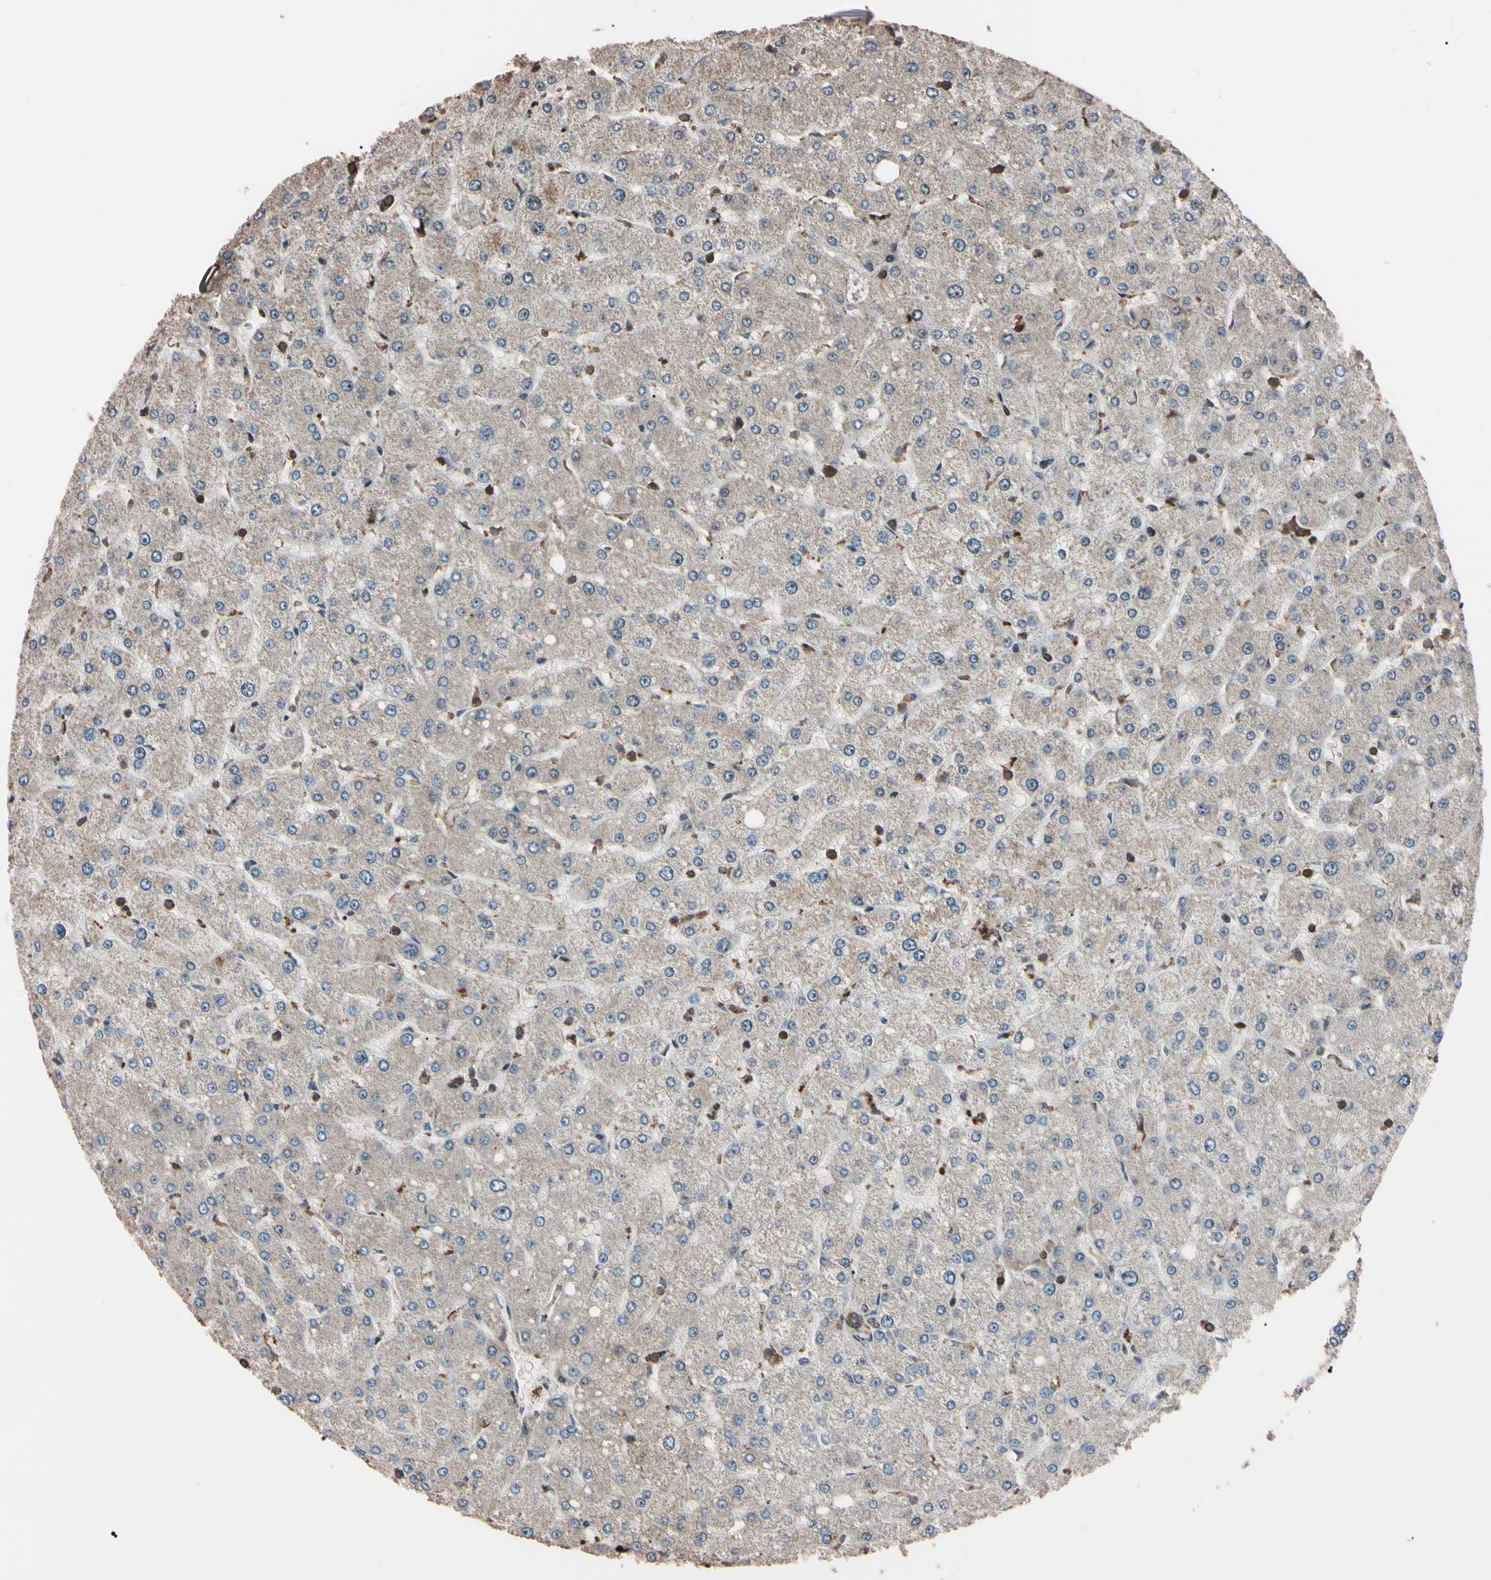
{"staining": {"intensity": "negative", "quantity": "none", "location": "none"}, "tissue": "liver", "cell_type": "Cholangiocytes", "image_type": "normal", "snomed": [{"axis": "morphology", "description": "Normal tissue, NOS"}, {"axis": "topography", "description": "Liver"}], "caption": "Immunohistochemistry (IHC) histopathology image of benign liver: liver stained with DAB (3,3'-diaminobenzidine) demonstrates no significant protein staining in cholangiocytes. (Stains: DAB (3,3'-diaminobenzidine) immunohistochemistry with hematoxylin counter stain, Microscopy: brightfield microscopy at high magnification).", "gene": "TNFRSF1A", "patient": {"sex": "male", "age": 55}}